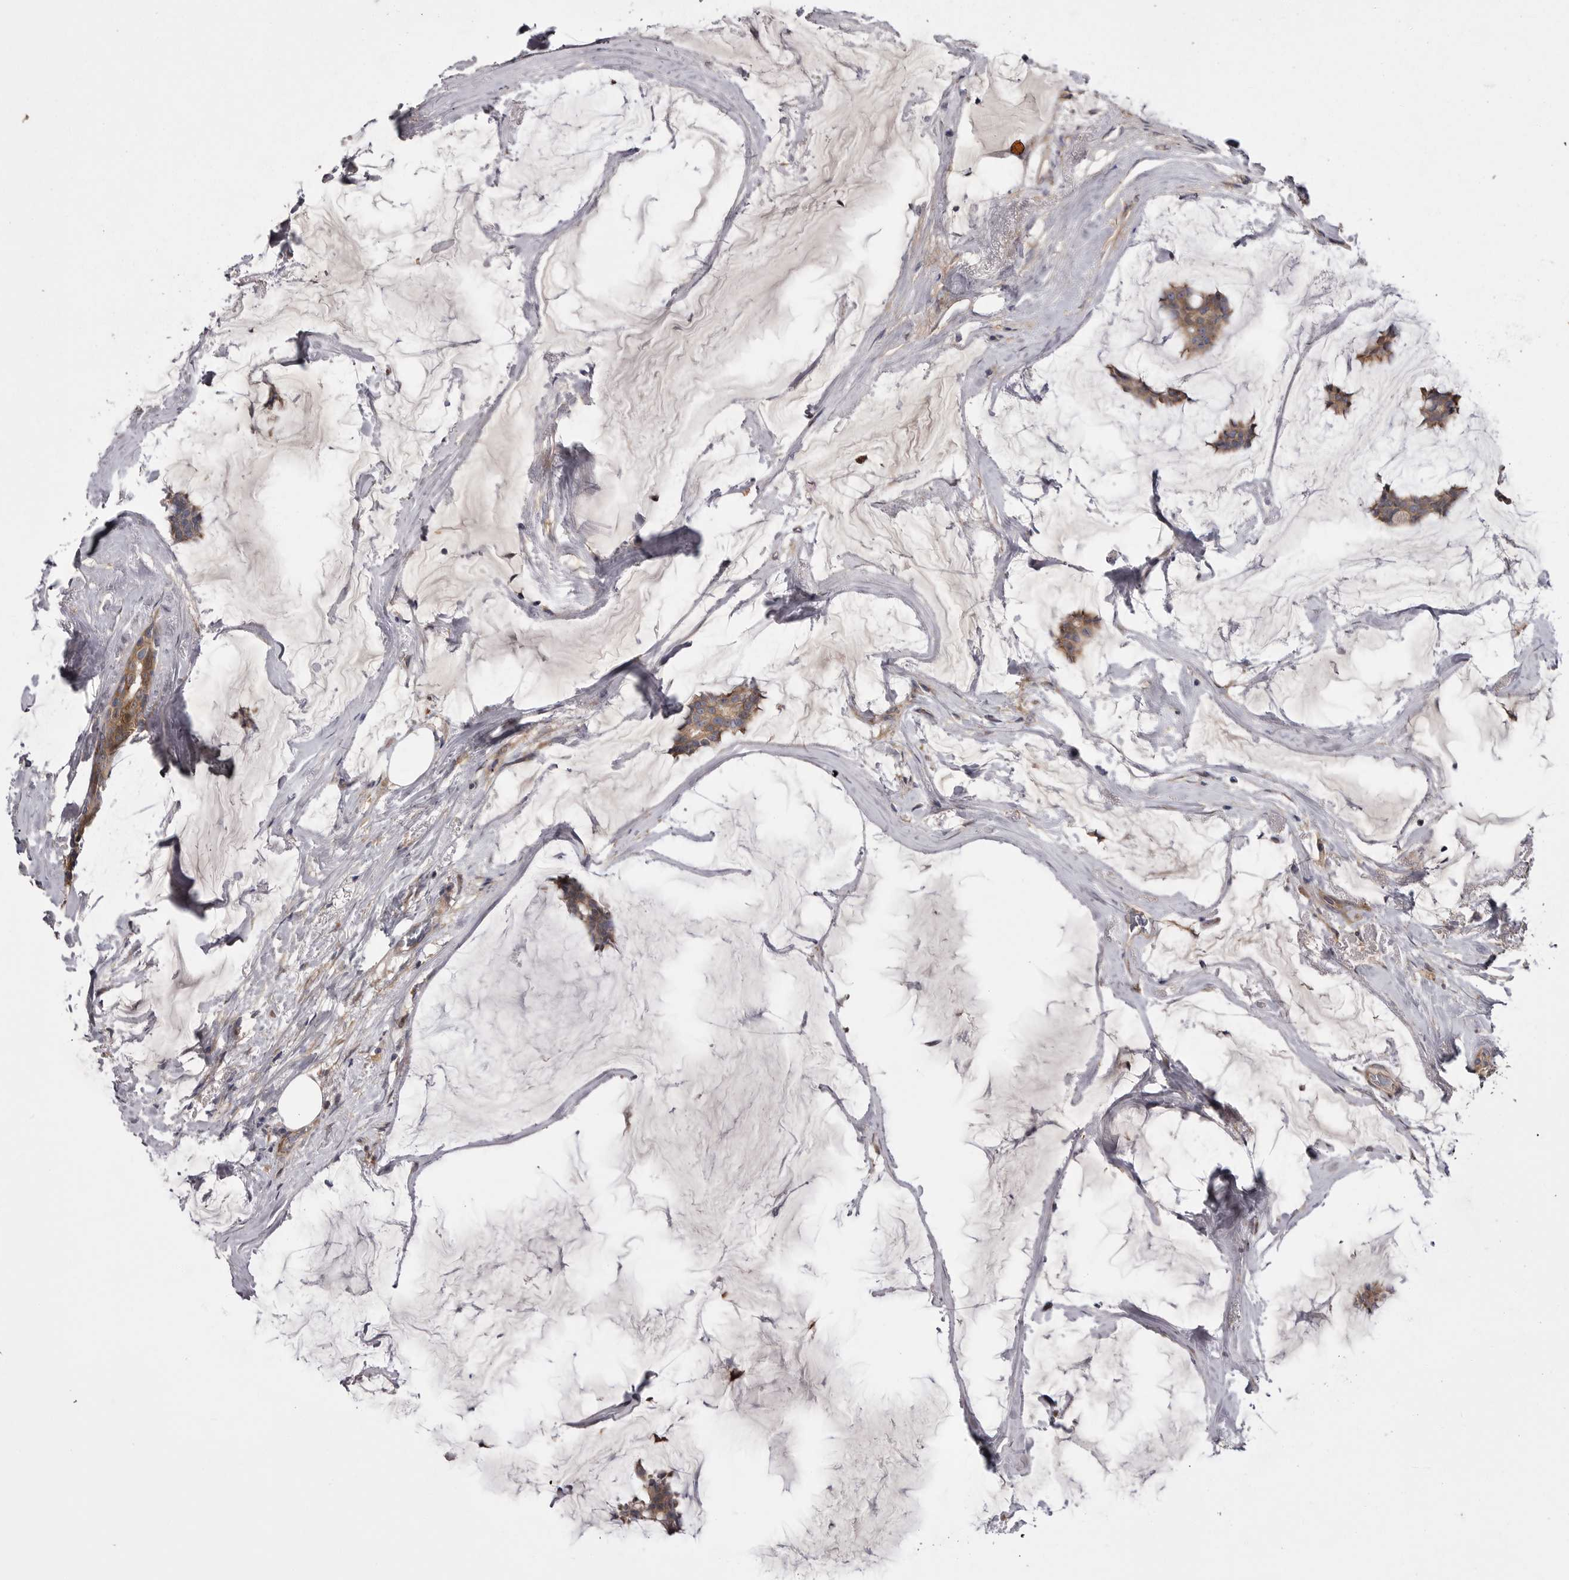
{"staining": {"intensity": "weak", "quantity": ">75%", "location": "cytoplasmic/membranous"}, "tissue": "breast cancer", "cell_type": "Tumor cells", "image_type": "cancer", "snomed": [{"axis": "morphology", "description": "Duct carcinoma"}, {"axis": "topography", "description": "Breast"}], "caption": "Protein expression analysis of human breast intraductal carcinoma reveals weak cytoplasmic/membranous expression in approximately >75% of tumor cells.", "gene": "OSBPL9", "patient": {"sex": "female", "age": 93}}